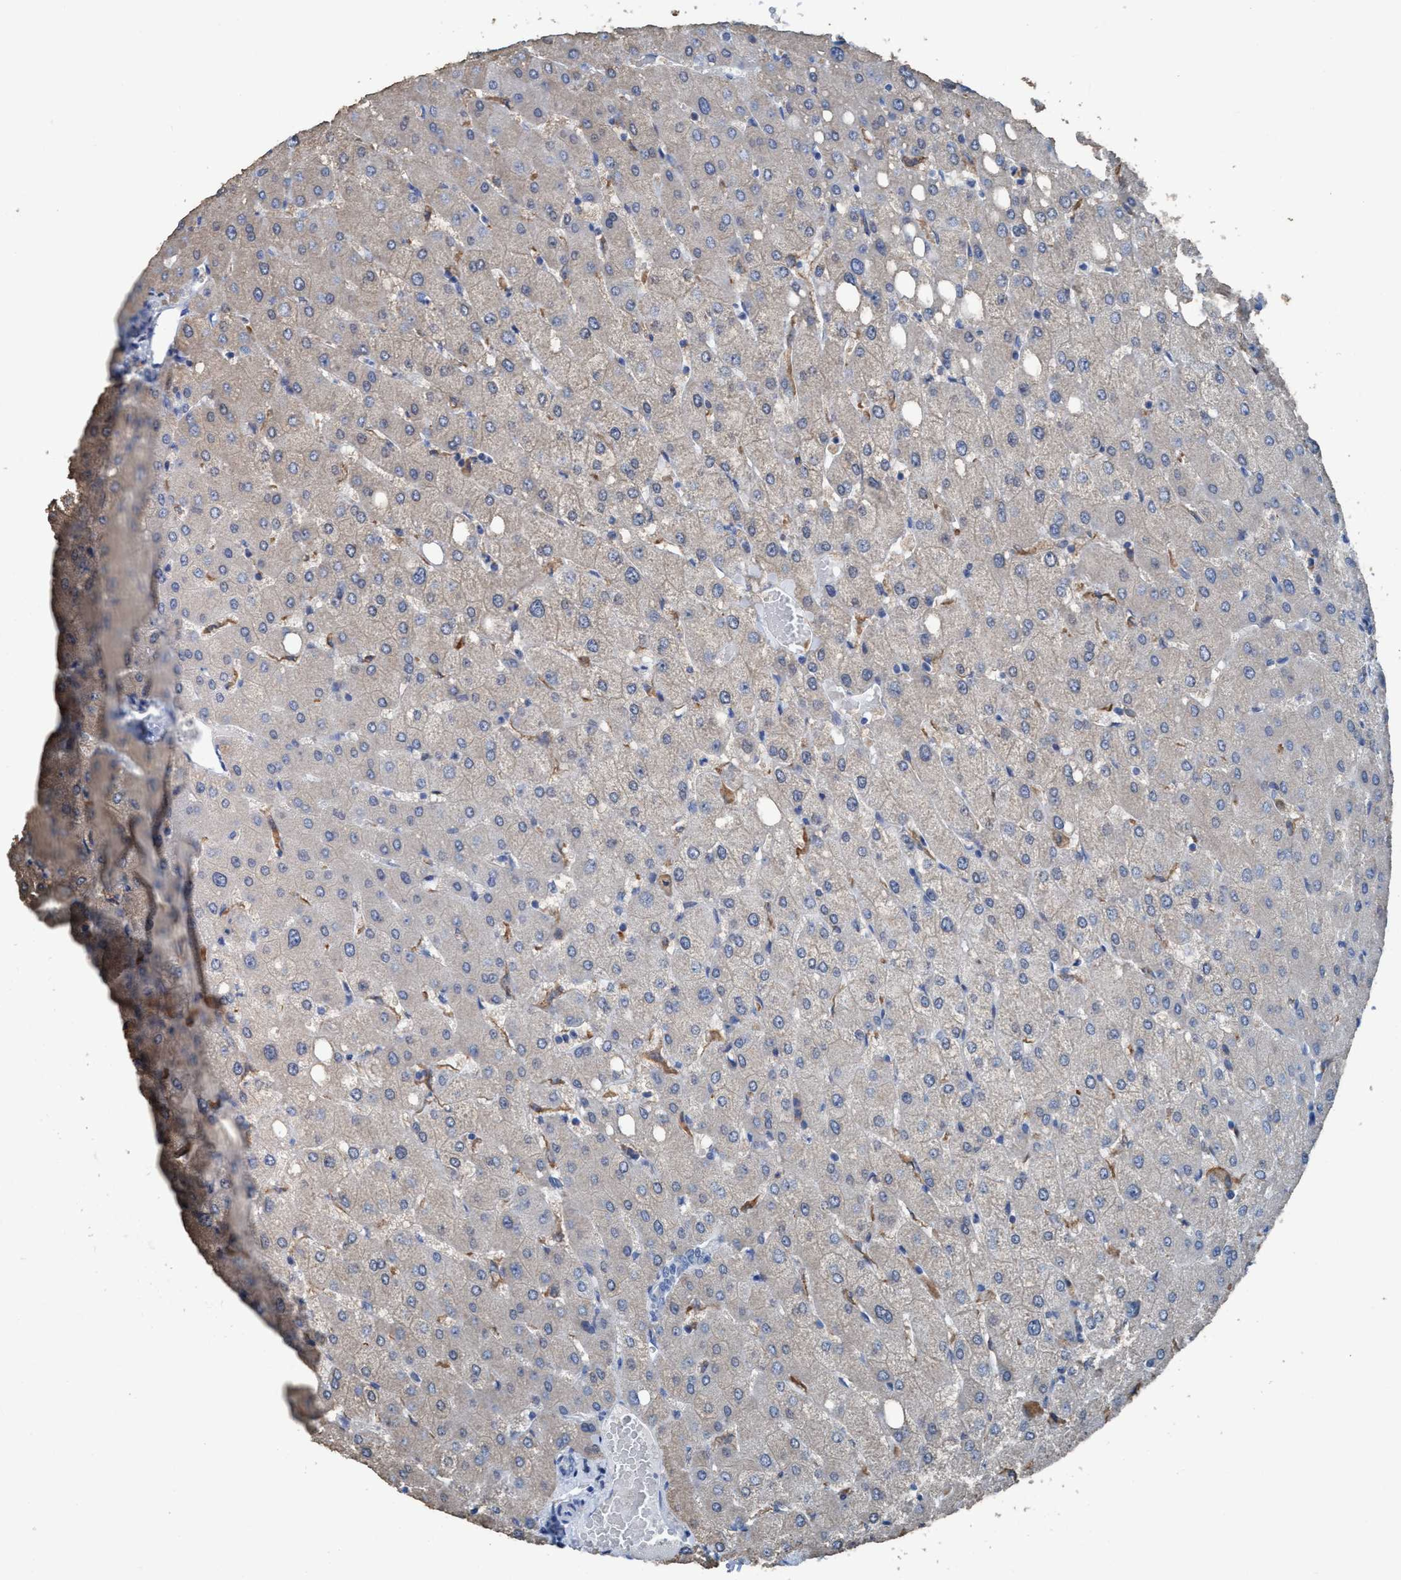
{"staining": {"intensity": "negative", "quantity": "none", "location": "none"}, "tissue": "liver", "cell_type": "Cholangiocytes", "image_type": "normal", "snomed": [{"axis": "morphology", "description": "Normal tissue, NOS"}, {"axis": "topography", "description": "Liver"}], "caption": "Cholangiocytes show no significant positivity in normal liver. Nuclei are stained in blue.", "gene": "DNAI1", "patient": {"sex": "female", "age": 54}}